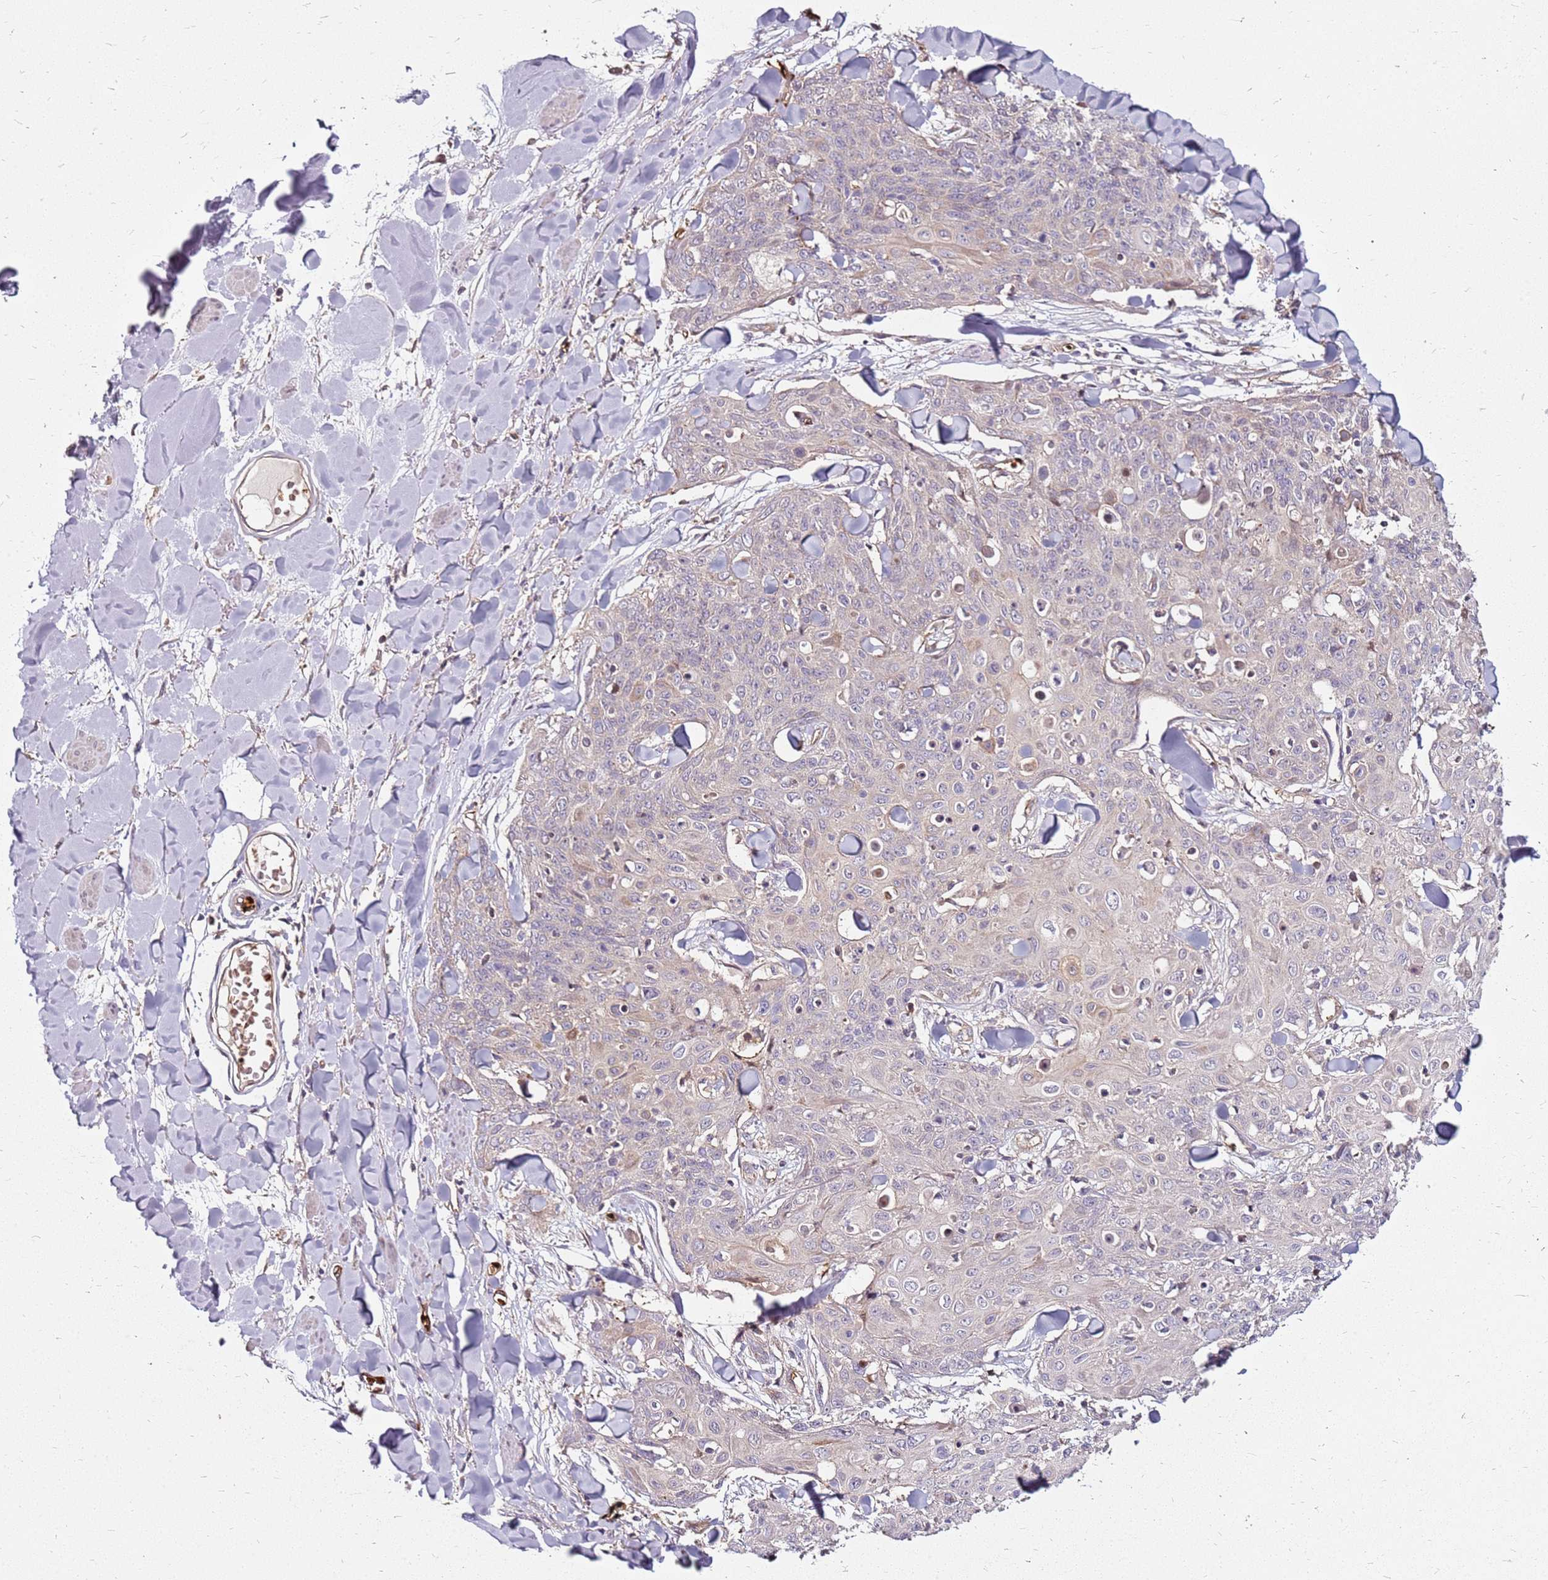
{"staining": {"intensity": "negative", "quantity": "none", "location": "none"}, "tissue": "skin cancer", "cell_type": "Tumor cells", "image_type": "cancer", "snomed": [{"axis": "morphology", "description": "Squamous cell carcinoma, NOS"}, {"axis": "topography", "description": "Skin"}, {"axis": "topography", "description": "Vulva"}], "caption": "Image shows no protein staining in tumor cells of skin squamous cell carcinoma tissue. (Brightfield microscopy of DAB (3,3'-diaminobenzidine) immunohistochemistry at high magnification).", "gene": "RNF11", "patient": {"sex": "female", "age": 85}}